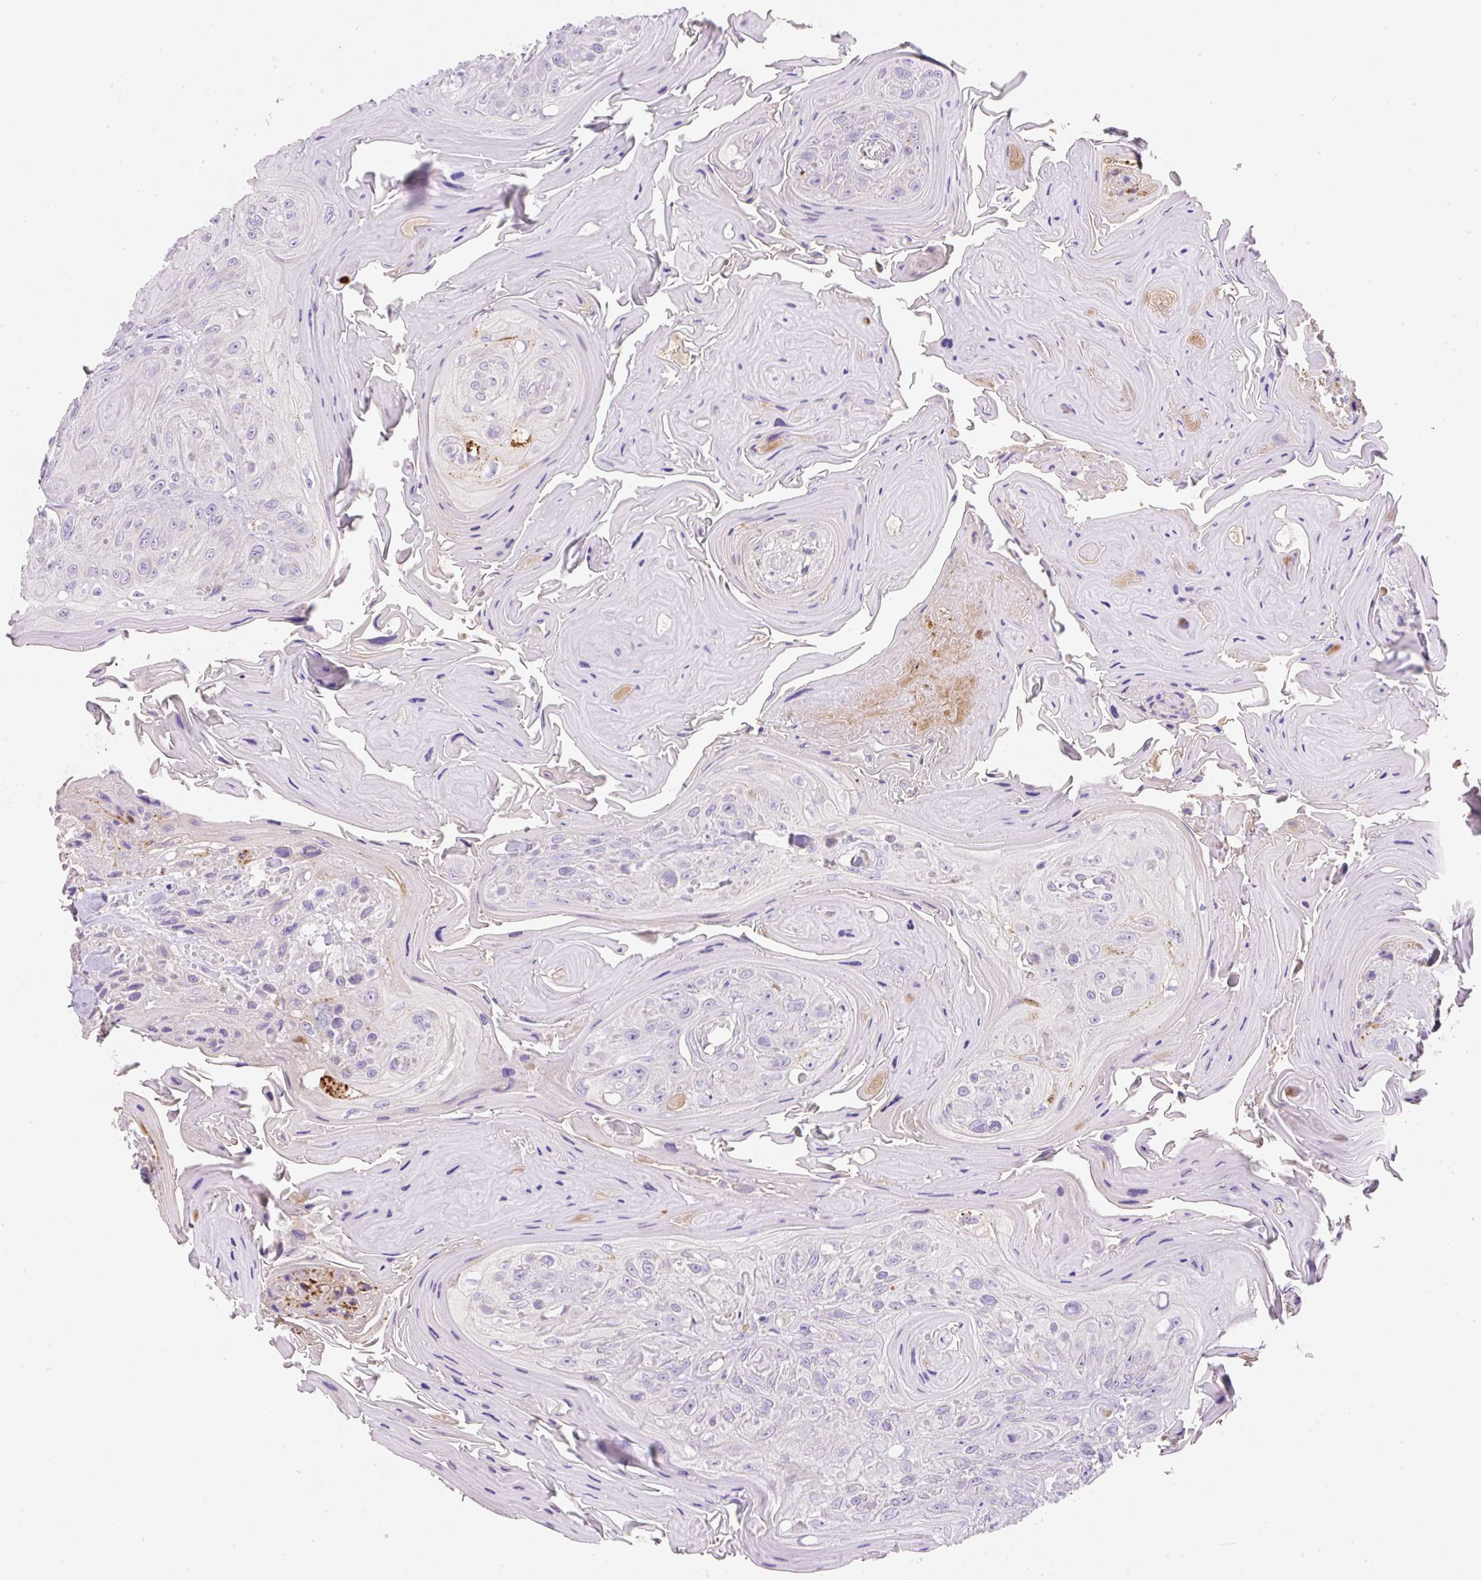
{"staining": {"intensity": "negative", "quantity": "none", "location": "none"}, "tissue": "head and neck cancer", "cell_type": "Tumor cells", "image_type": "cancer", "snomed": [{"axis": "morphology", "description": "Squamous cell carcinoma, NOS"}, {"axis": "topography", "description": "Head-Neck"}], "caption": "Head and neck squamous cell carcinoma was stained to show a protein in brown. There is no significant staining in tumor cells. Nuclei are stained in blue.", "gene": "TDRD15", "patient": {"sex": "female", "age": 59}}